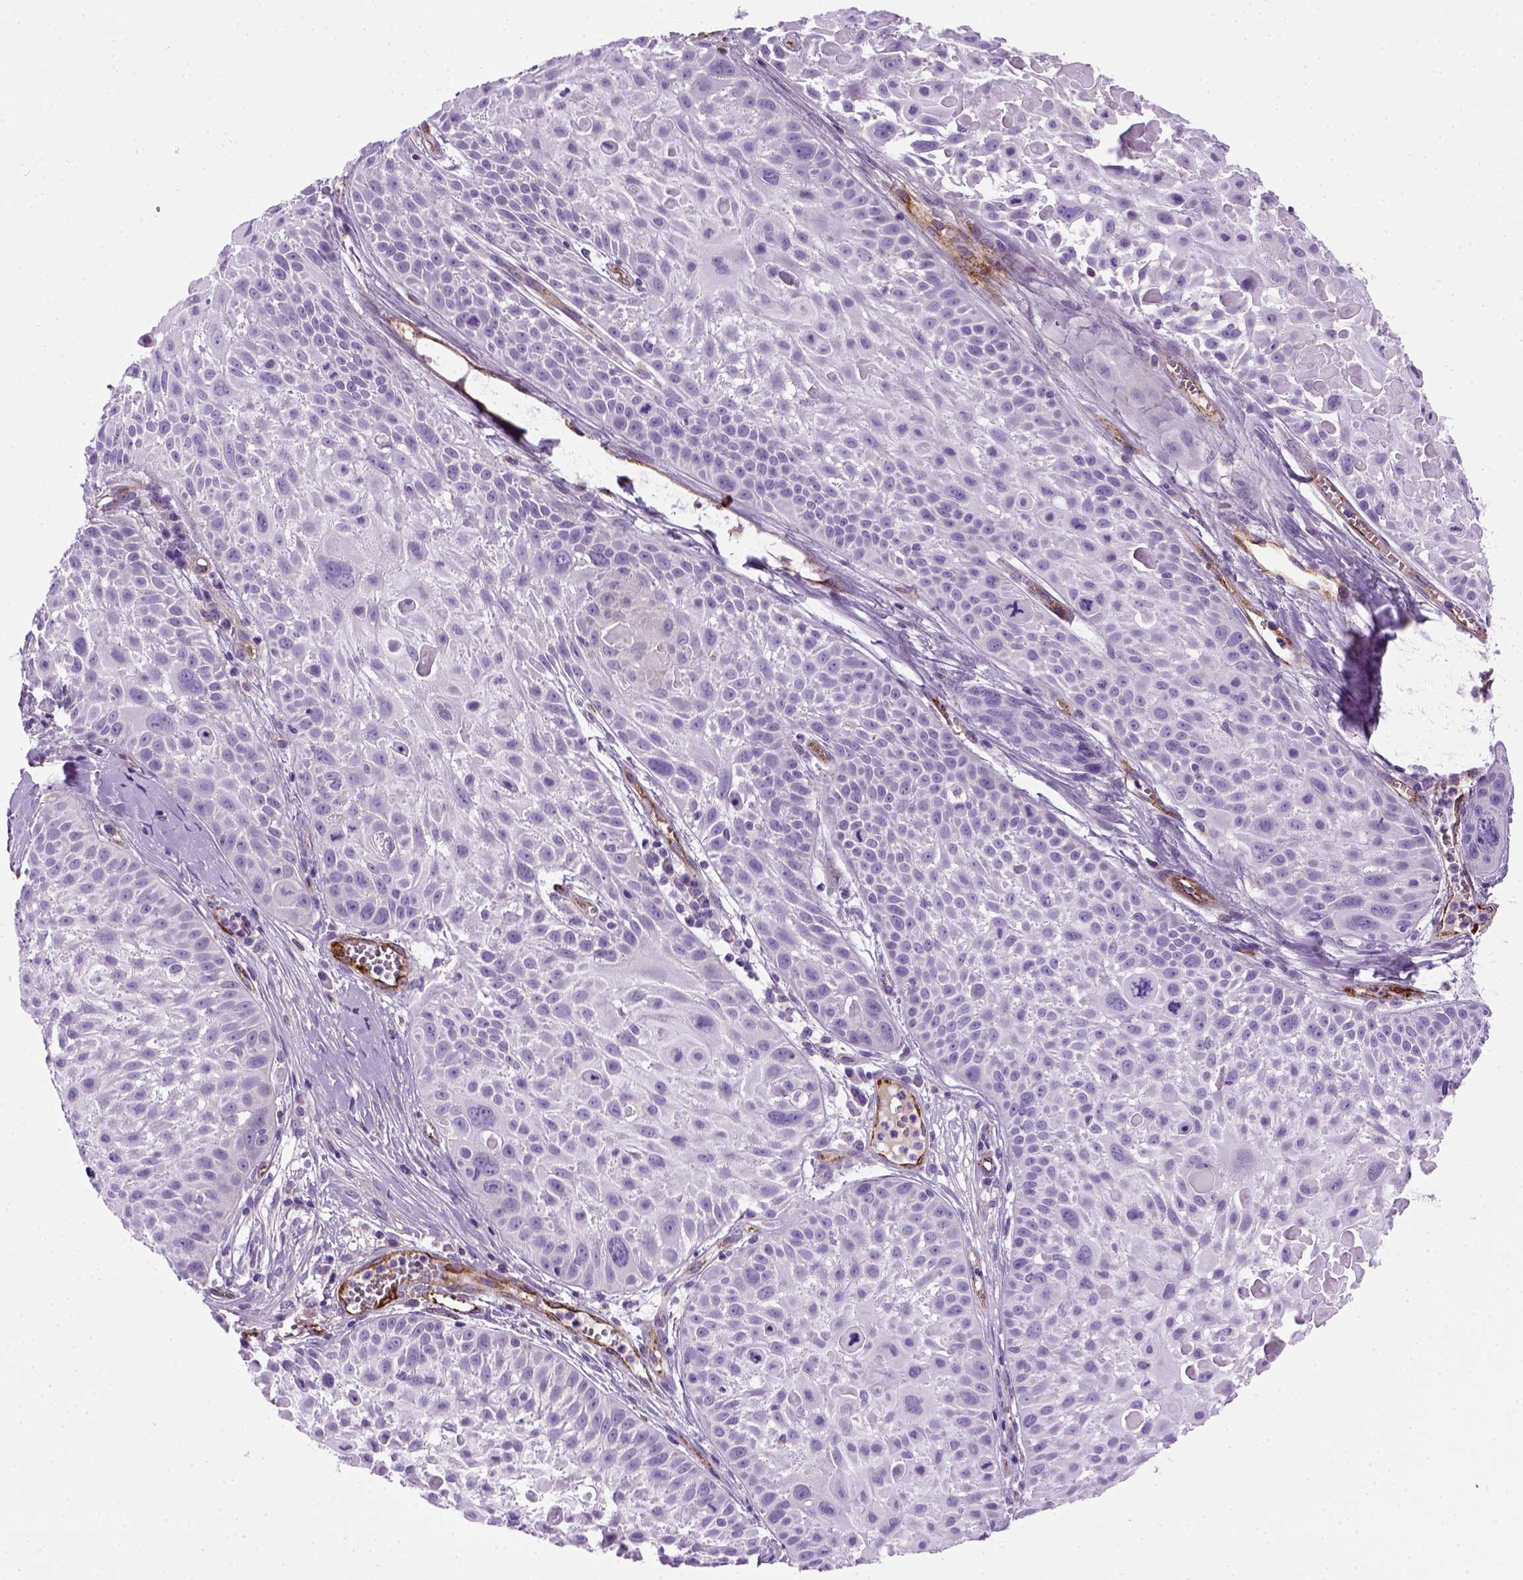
{"staining": {"intensity": "negative", "quantity": "none", "location": "none"}, "tissue": "skin cancer", "cell_type": "Tumor cells", "image_type": "cancer", "snomed": [{"axis": "morphology", "description": "Squamous cell carcinoma, NOS"}, {"axis": "topography", "description": "Skin"}, {"axis": "topography", "description": "Anal"}], "caption": "Tumor cells are negative for brown protein staining in skin cancer (squamous cell carcinoma). The staining was performed using DAB to visualize the protein expression in brown, while the nuclei were stained in blue with hematoxylin (Magnification: 20x).", "gene": "VWF", "patient": {"sex": "female", "age": 75}}